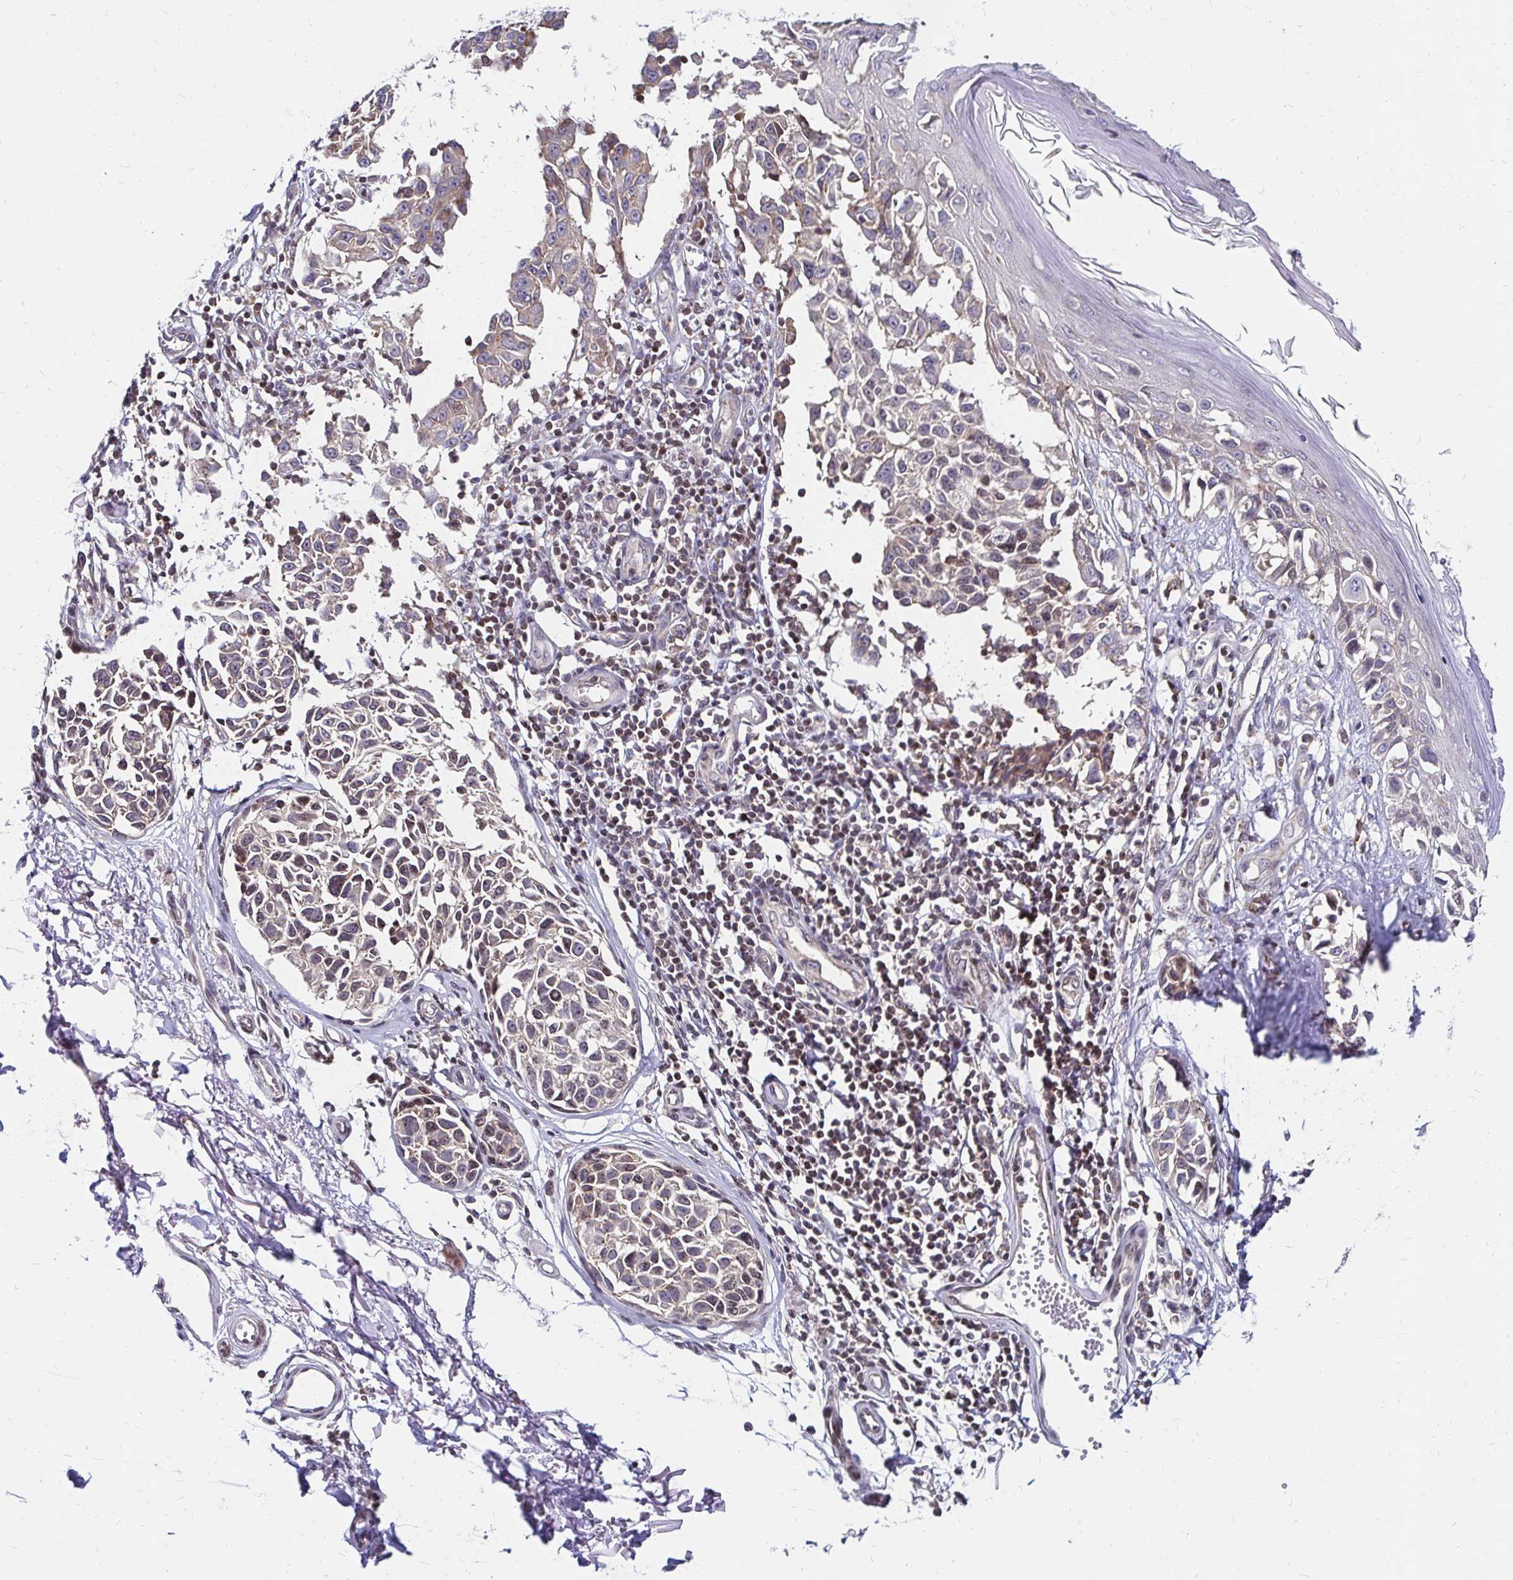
{"staining": {"intensity": "negative", "quantity": "none", "location": "none"}, "tissue": "melanoma", "cell_type": "Tumor cells", "image_type": "cancer", "snomed": [{"axis": "morphology", "description": "Malignant melanoma, NOS"}, {"axis": "topography", "description": "Skin"}], "caption": "This is an immunohistochemistry (IHC) histopathology image of human malignant melanoma. There is no staining in tumor cells.", "gene": "CBX7", "patient": {"sex": "male", "age": 73}}